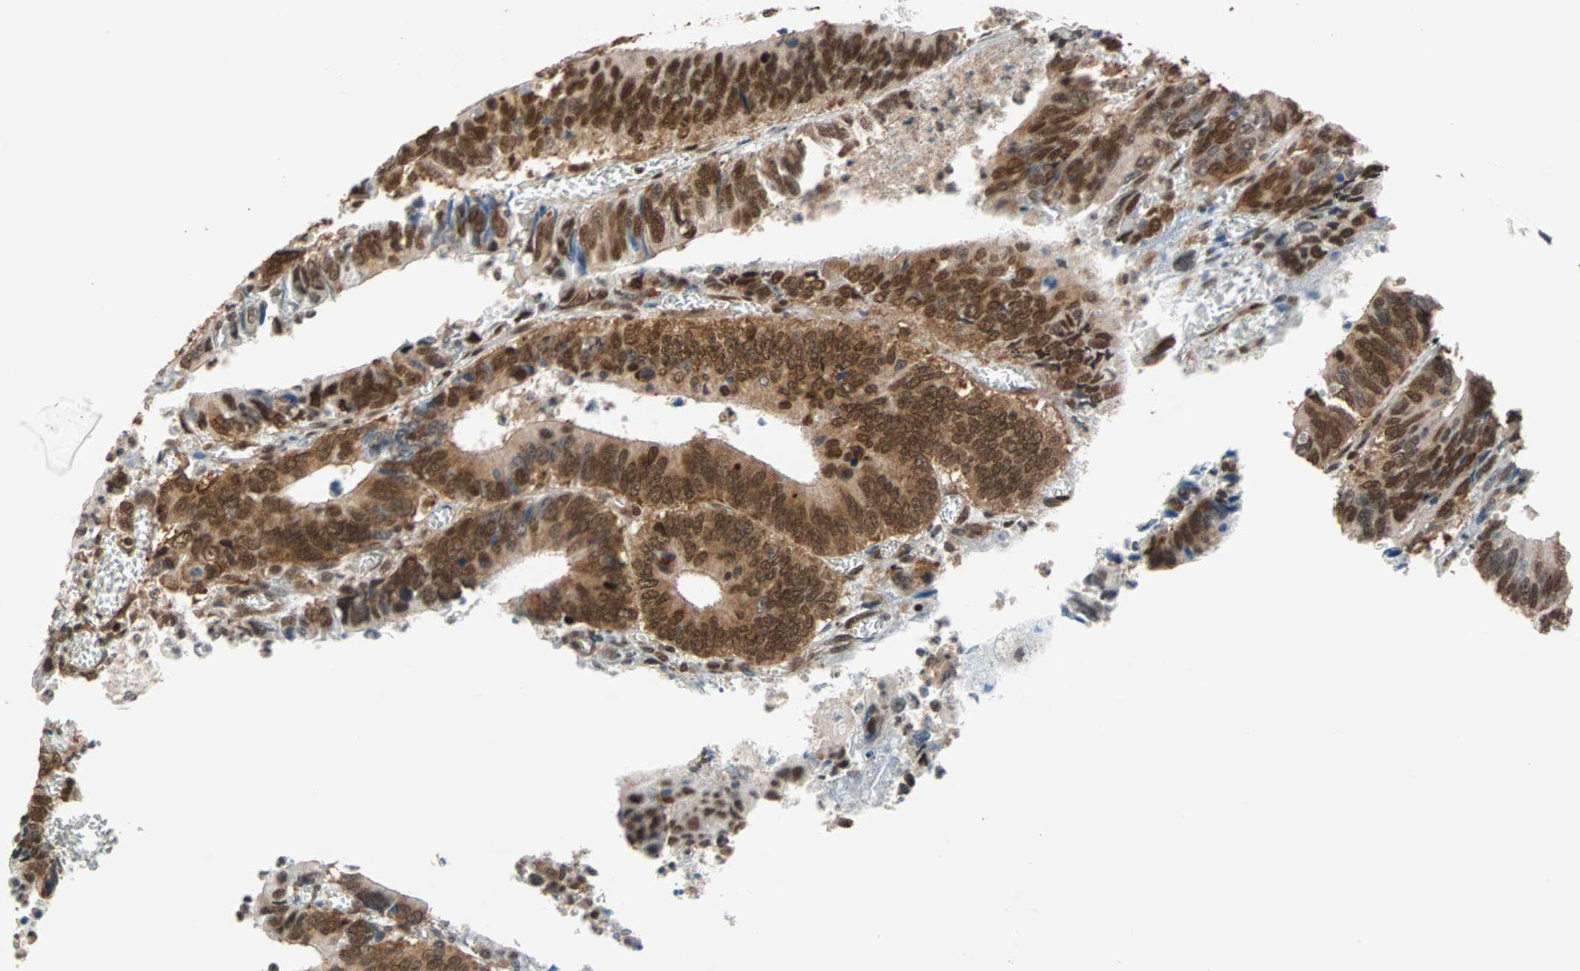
{"staining": {"intensity": "strong", "quantity": ">75%", "location": "nuclear"}, "tissue": "colorectal cancer", "cell_type": "Tumor cells", "image_type": "cancer", "snomed": [{"axis": "morphology", "description": "Adenocarcinoma, NOS"}, {"axis": "topography", "description": "Colon"}], "caption": "Immunohistochemical staining of colorectal cancer (adenocarcinoma) demonstrates high levels of strong nuclear staining in approximately >75% of tumor cells.", "gene": "DAZAP1", "patient": {"sex": "male", "age": 72}}